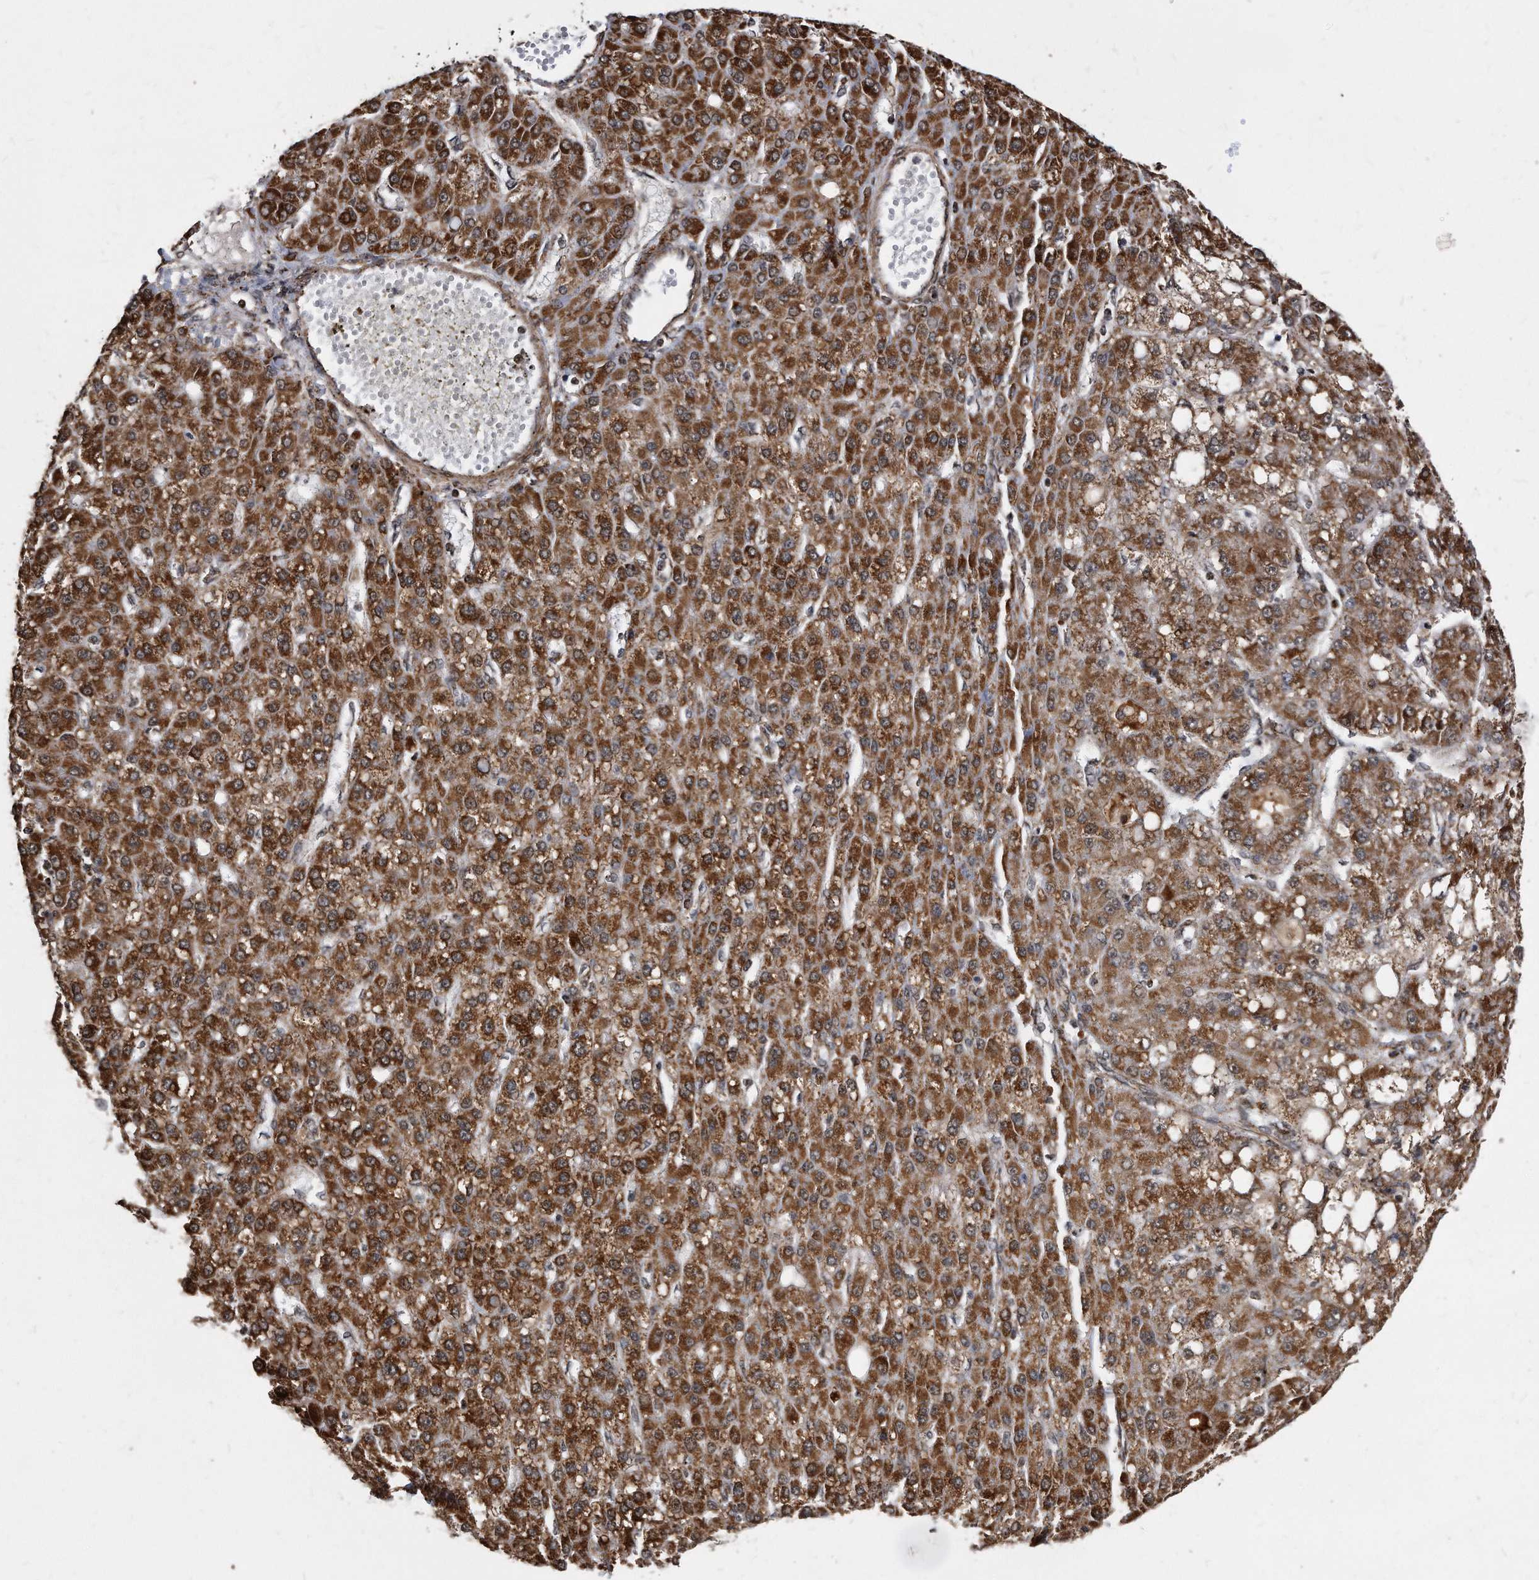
{"staining": {"intensity": "strong", "quantity": ">75%", "location": "cytoplasmic/membranous"}, "tissue": "liver cancer", "cell_type": "Tumor cells", "image_type": "cancer", "snomed": [{"axis": "morphology", "description": "Carcinoma, Hepatocellular, NOS"}, {"axis": "topography", "description": "Liver"}], "caption": "A brown stain shows strong cytoplasmic/membranous staining of a protein in liver cancer (hepatocellular carcinoma) tumor cells. (Brightfield microscopy of DAB IHC at high magnification).", "gene": "DUSP22", "patient": {"sex": "male", "age": 67}}